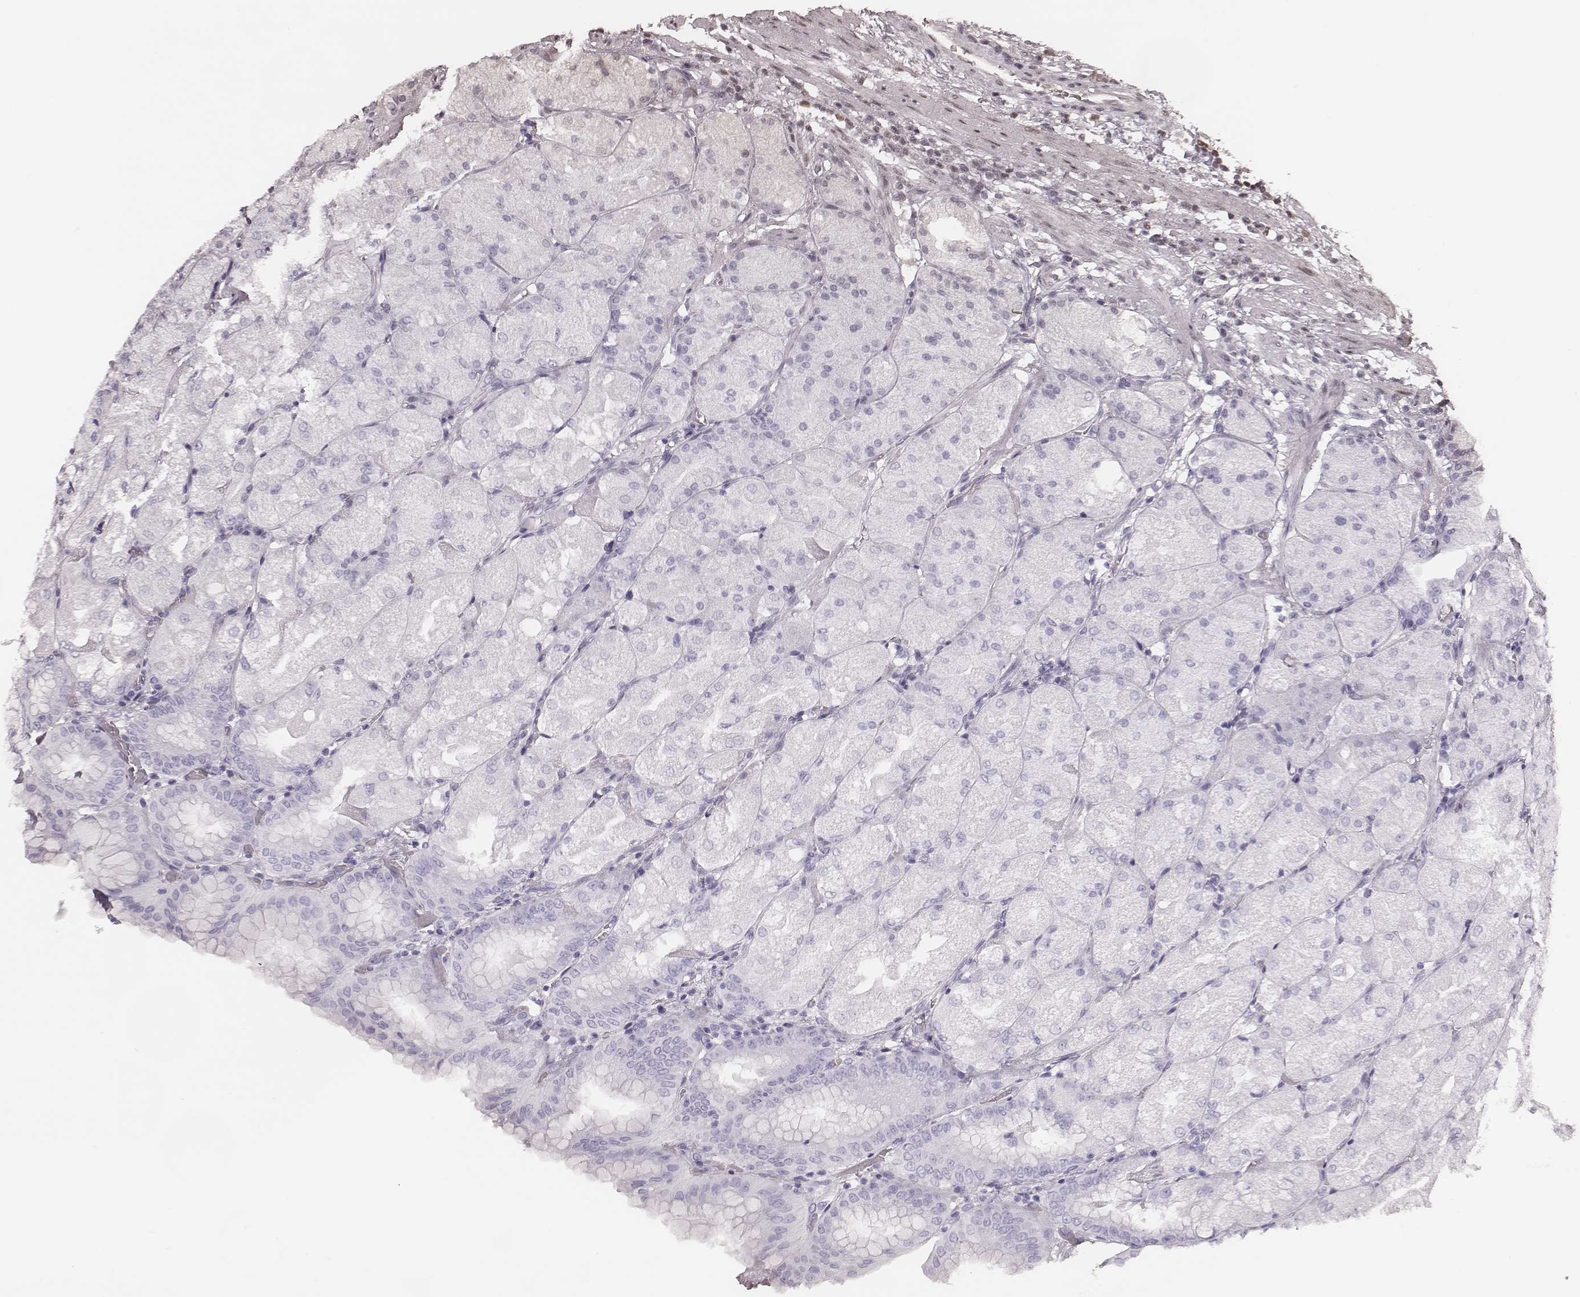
{"staining": {"intensity": "moderate", "quantity": "25%-75%", "location": "nuclear"}, "tissue": "stomach", "cell_type": "Glandular cells", "image_type": "normal", "snomed": [{"axis": "morphology", "description": "Normal tissue, NOS"}, {"axis": "topography", "description": "Stomach, upper"}, {"axis": "topography", "description": "Stomach"}, {"axis": "topography", "description": "Stomach, lower"}], "caption": "Immunohistochemical staining of unremarkable human stomach demonstrates moderate nuclear protein staining in approximately 25%-75% of glandular cells. The protein of interest is shown in brown color, while the nuclei are stained blue.", "gene": "HNRNPC", "patient": {"sex": "male", "age": 62}}